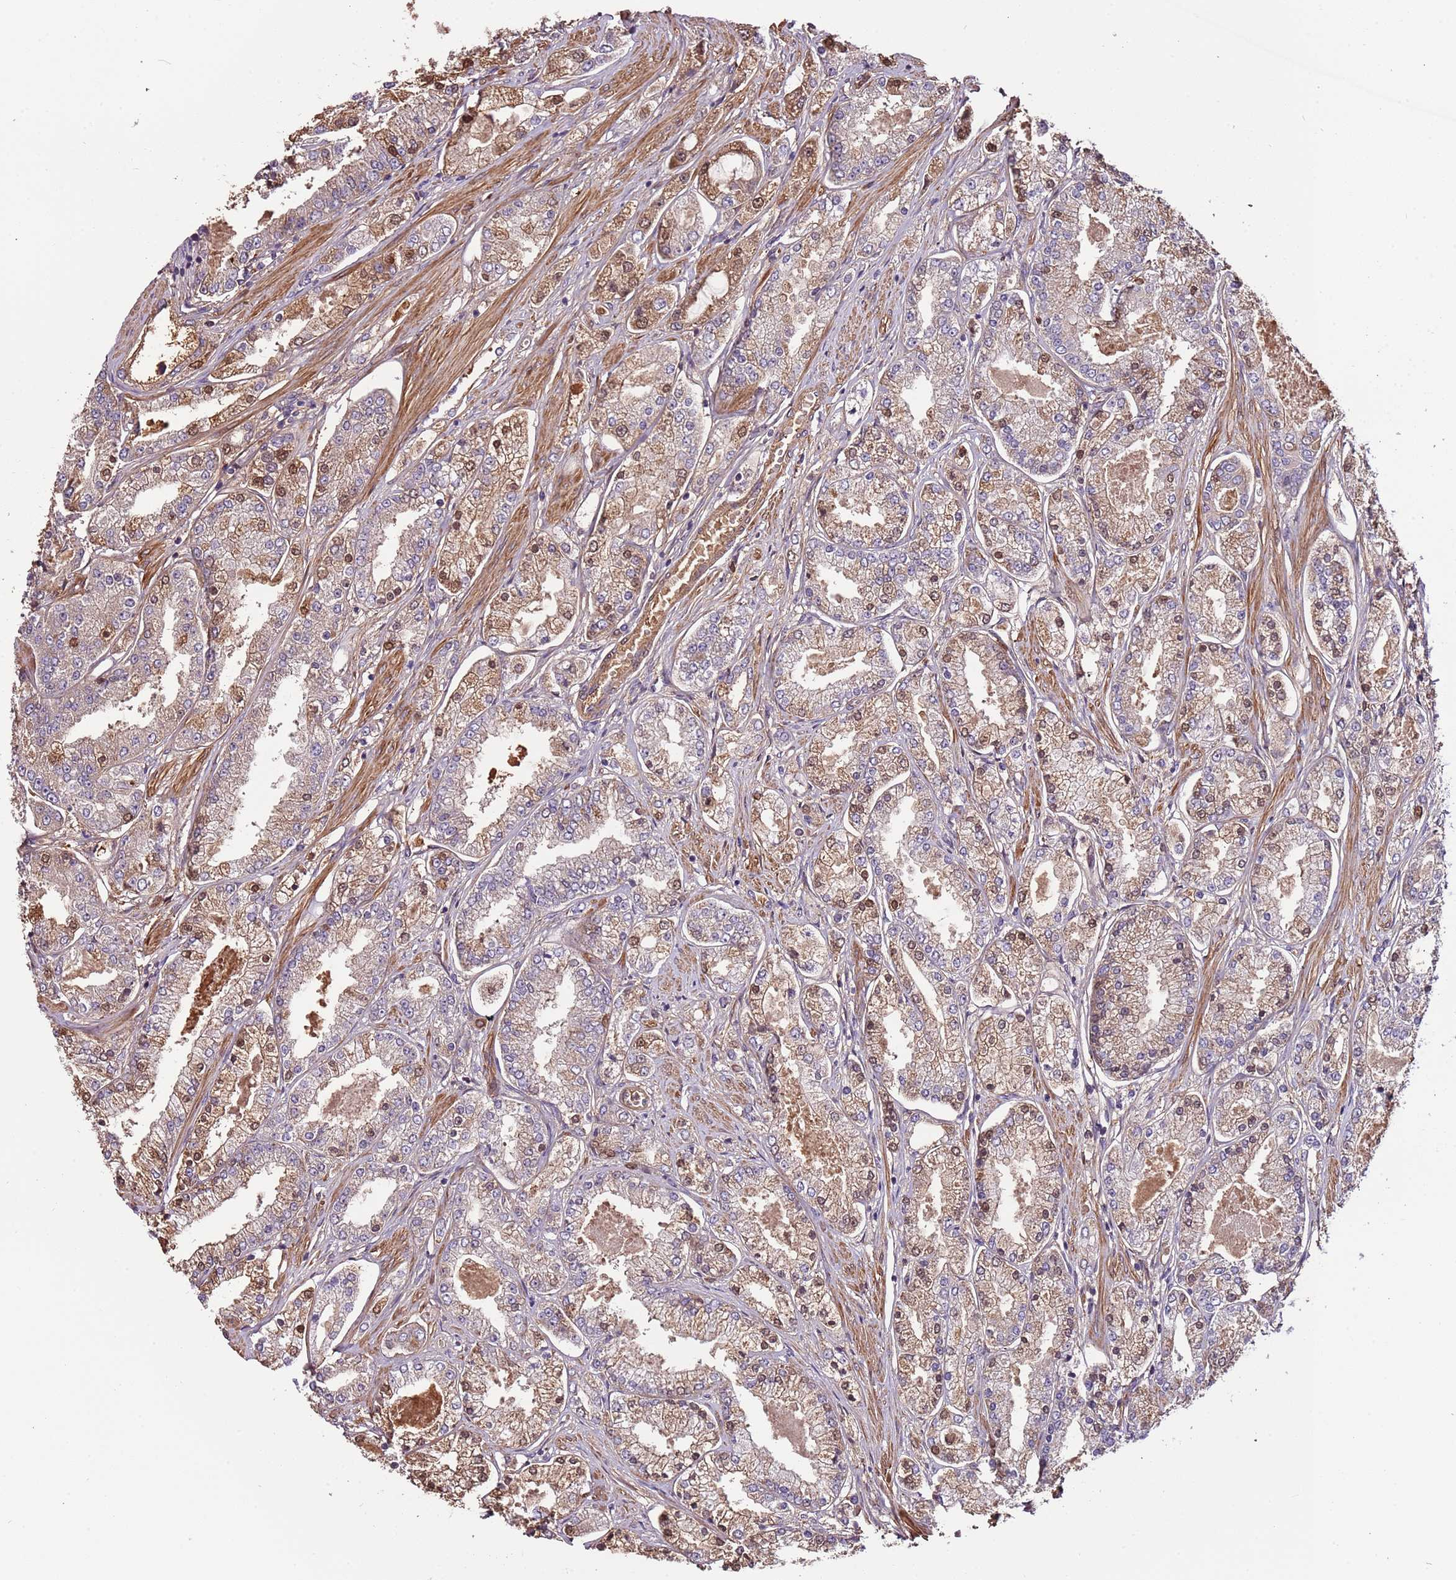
{"staining": {"intensity": "moderate", "quantity": "<25%", "location": "cytoplasmic/membranous,nuclear"}, "tissue": "prostate cancer", "cell_type": "Tumor cells", "image_type": "cancer", "snomed": [{"axis": "morphology", "description": "Adenocarcinoma, High grade"}, {"axis": "topography", "description": "Prostate"}], "caption": "Immunohistochemistry (IHC) histopathology image of neoplastic tissue: human prostate high-grade adenocarcinoma stained using IHC displays low levels of moderate protein expression localized specifically in the cytoplasmic/membranous and nuclear of tumor cells, appearing as a cytoplasmic/membranous and nuclear brown color.", "gene": "DENR", "patient": {"sex": "male", "age": 69}}